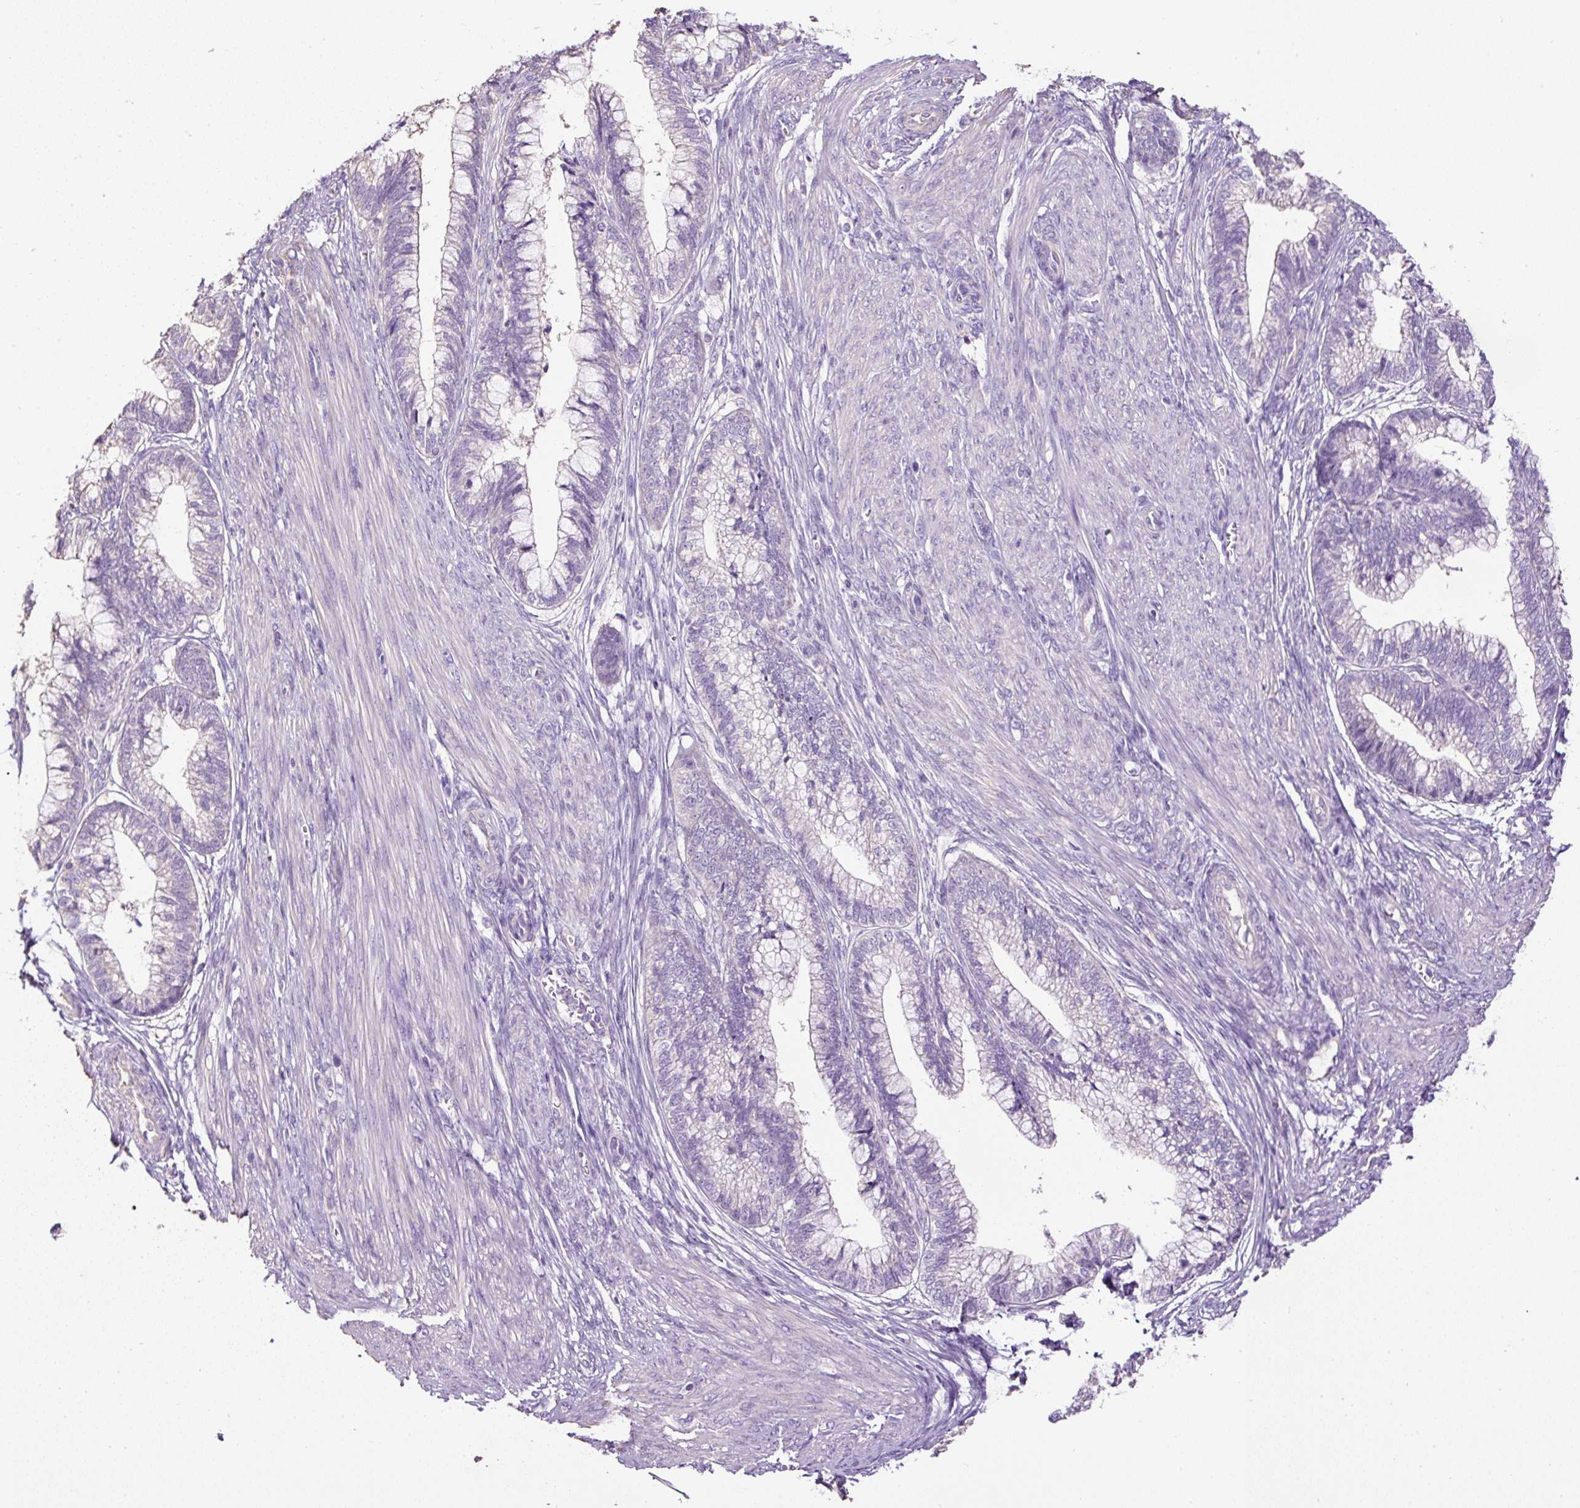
{"staining": {"intensity": "negative", "quantity": "none", "location": "none"}, "tissue": "cervical cancer", "cell_type": "Tumor cells", "image_type": "cancer", "snomed": [{"axis": "morphology", "description": "Adenocarcinoma, NOS"}, {"axis": "topography", "description": "Cervix"}], "caption": "The photomicrograph exhibits no significant expression in tumor cells of adenocarcinoma (cervical).", "gene": "PDIA2", "patient": {"sex": "female", "age": 44}}